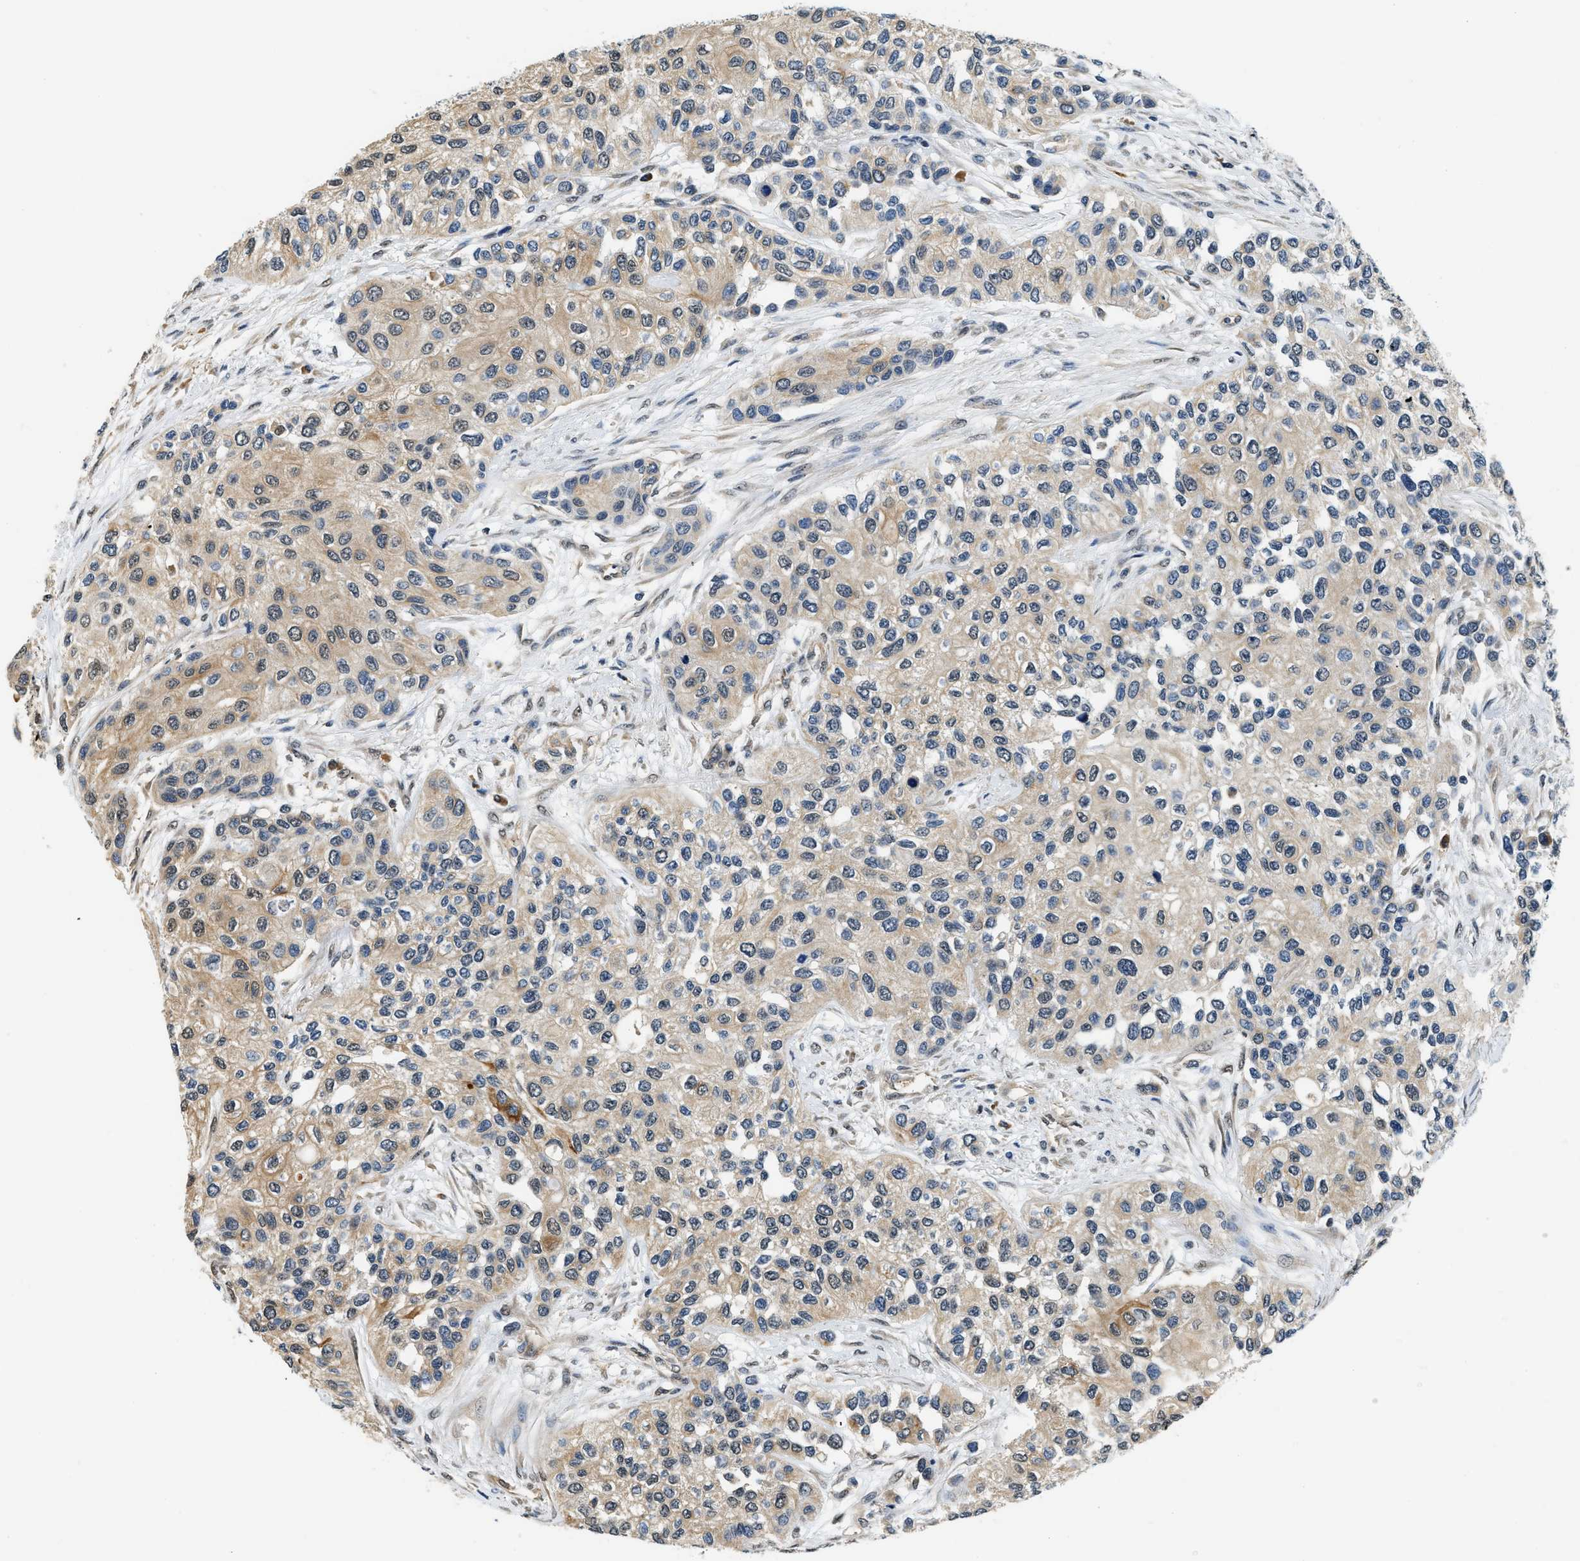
{"staining": {"intensity": "weak", "quantity": ">75%", "location": "cytoplasmic/membranous"}, "tissue": "urothelial cancer", "cell_type": "Tumor cells", "image_type": "cancer", "snomed": [{"axis": "morphology", "description": "Urothelial carcinoma, High grade"}, {"axis": "topography", "description": "Urinary bladder"}], "caption": "Tumor cells show weak cytoplasmic/membranous positivity in about >75% of cells in urothelial cancer. (Stains: DAB (3,3'-diaminobenzidine) in brown, nuclei in blue, Microscopy: brightfield microscopy at high magnification).", "gene": "BCL7C", "patient": {"sex": "female", "age": 56}}